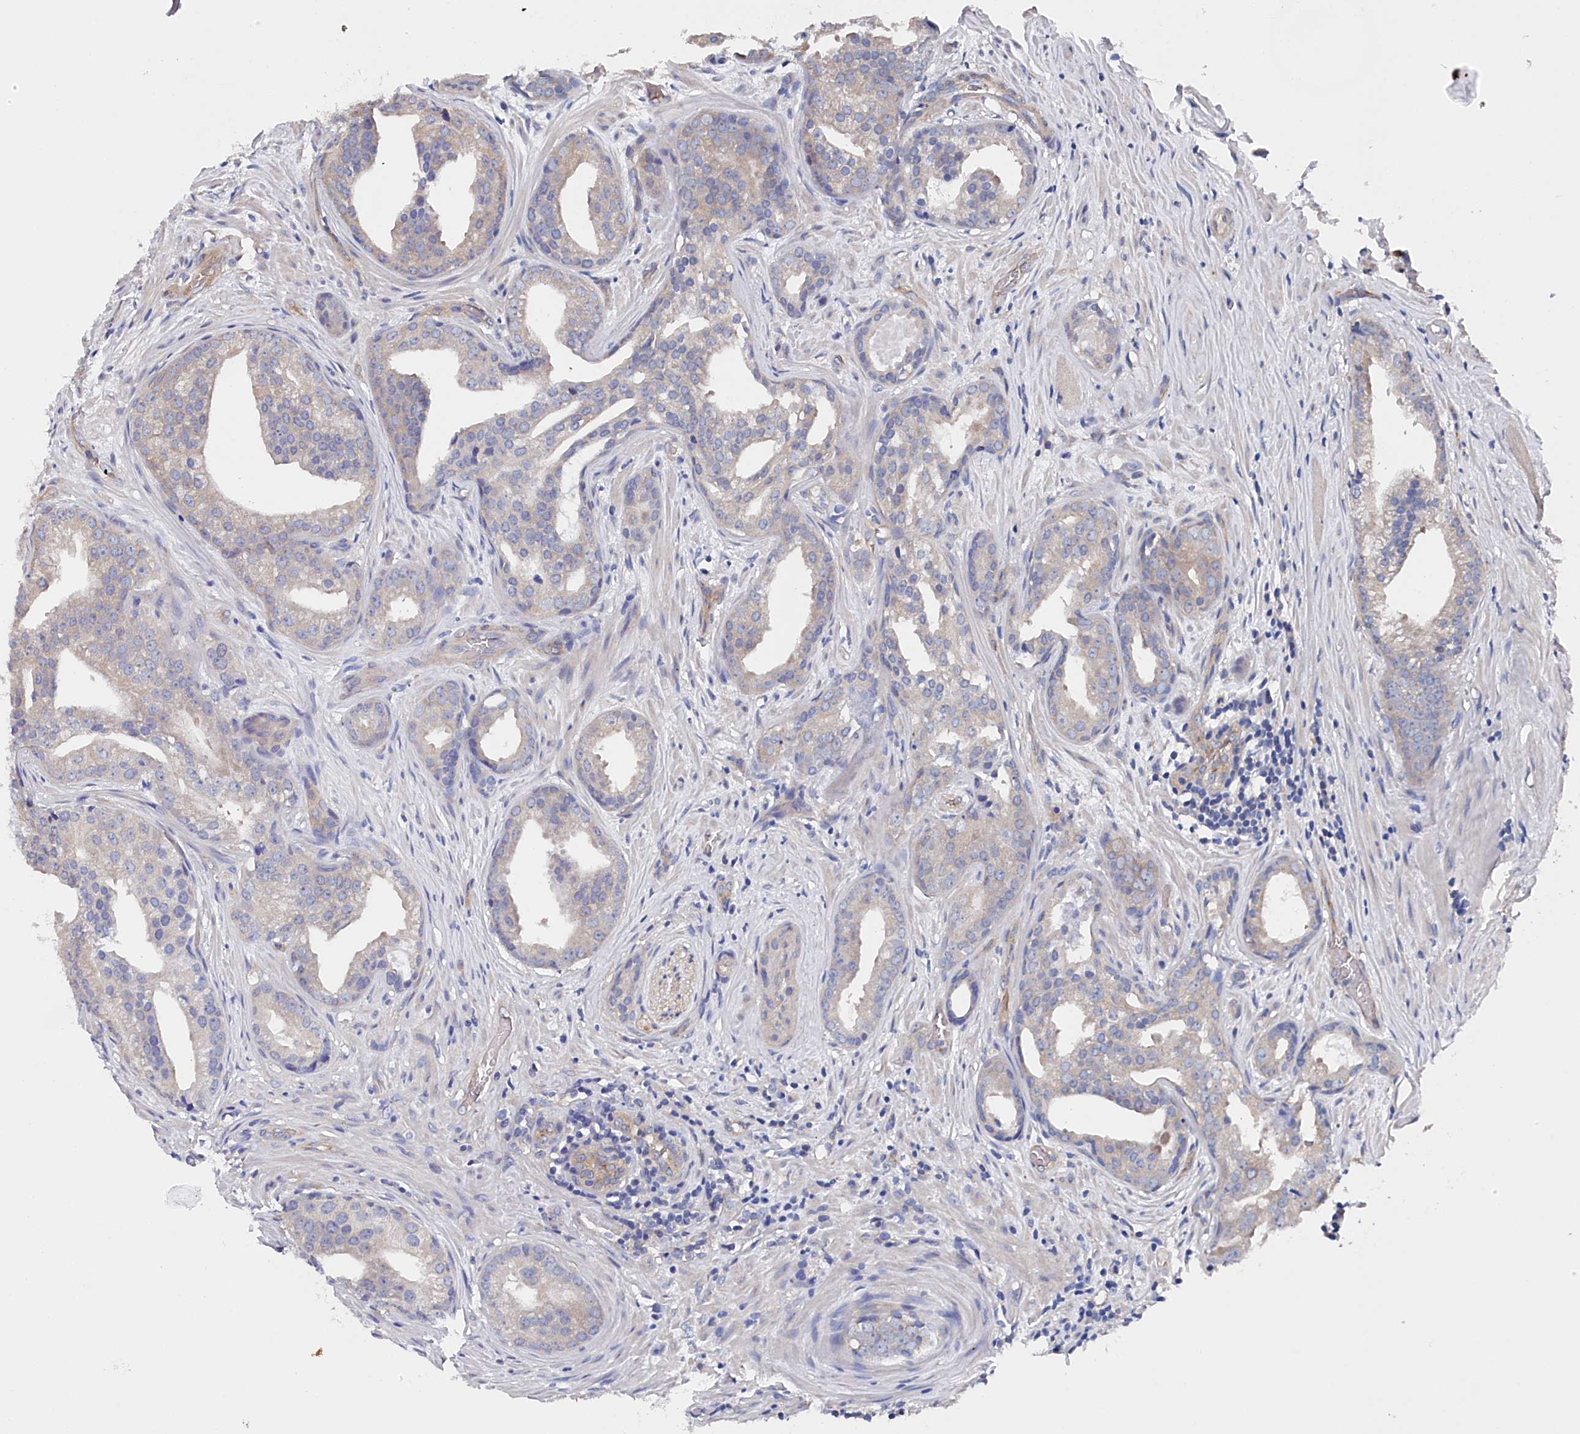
{"staining": {"intensity": "weak", "quantity": "<25%", "location": "cytoplasmic/membranous"}, "tissue": "prostate cancer", "cell_type": "Tumor cells", "image_type": "cancer", "snomed": [{"axis": "morphology", "description": "Adenocarcinoma, Low grade"}, {"axis": "topography", "description": "Prostate"}], "caption": "DAB (3,3'-diaminobenzidine) immunohistochemical staining of prostate cancer (low-grade adenocarcinoma) shows no significant positivity in tumor cells.", "gene": "BHMT", "patient": {"sex": "male", "age": 71}}